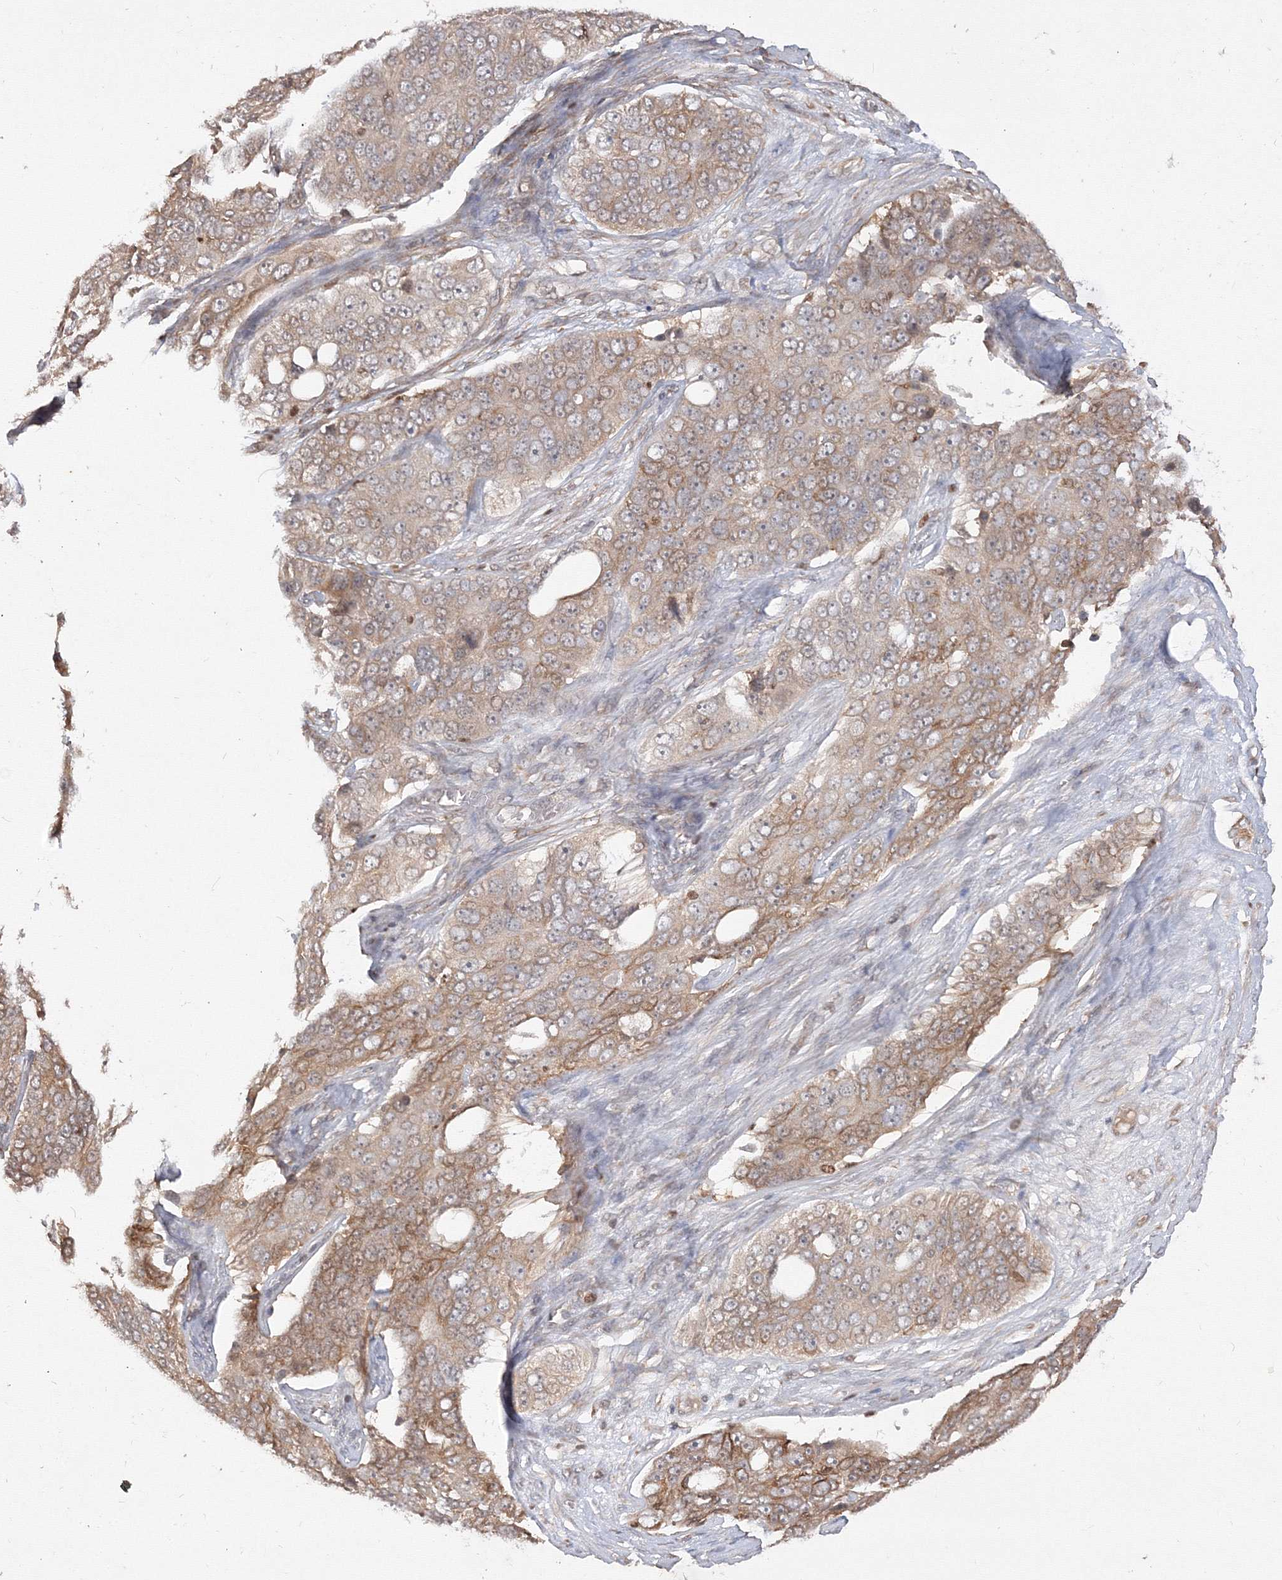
{"staining": {"intensity": "moderate", "quantity": "25%-75%", "location": "cytoplasmic/membranous"}, "tissue": "ovarian cancer", "cell_type": "Tumor cells", "image_type": "cancer", "snomed": [{"axis": "morphology", "description": "Carcinoma, endometroid"}, {"axis": "topography", "description": "Ovary"}], "caption": "A brown stain highlights moderate cytoplasmic/membranous expression of a protein in ovarian cancer (endometroid carcinoma) tumor cells.", "gene": "TMEM50B", "patient": {"sex": "female", "age": 51}}